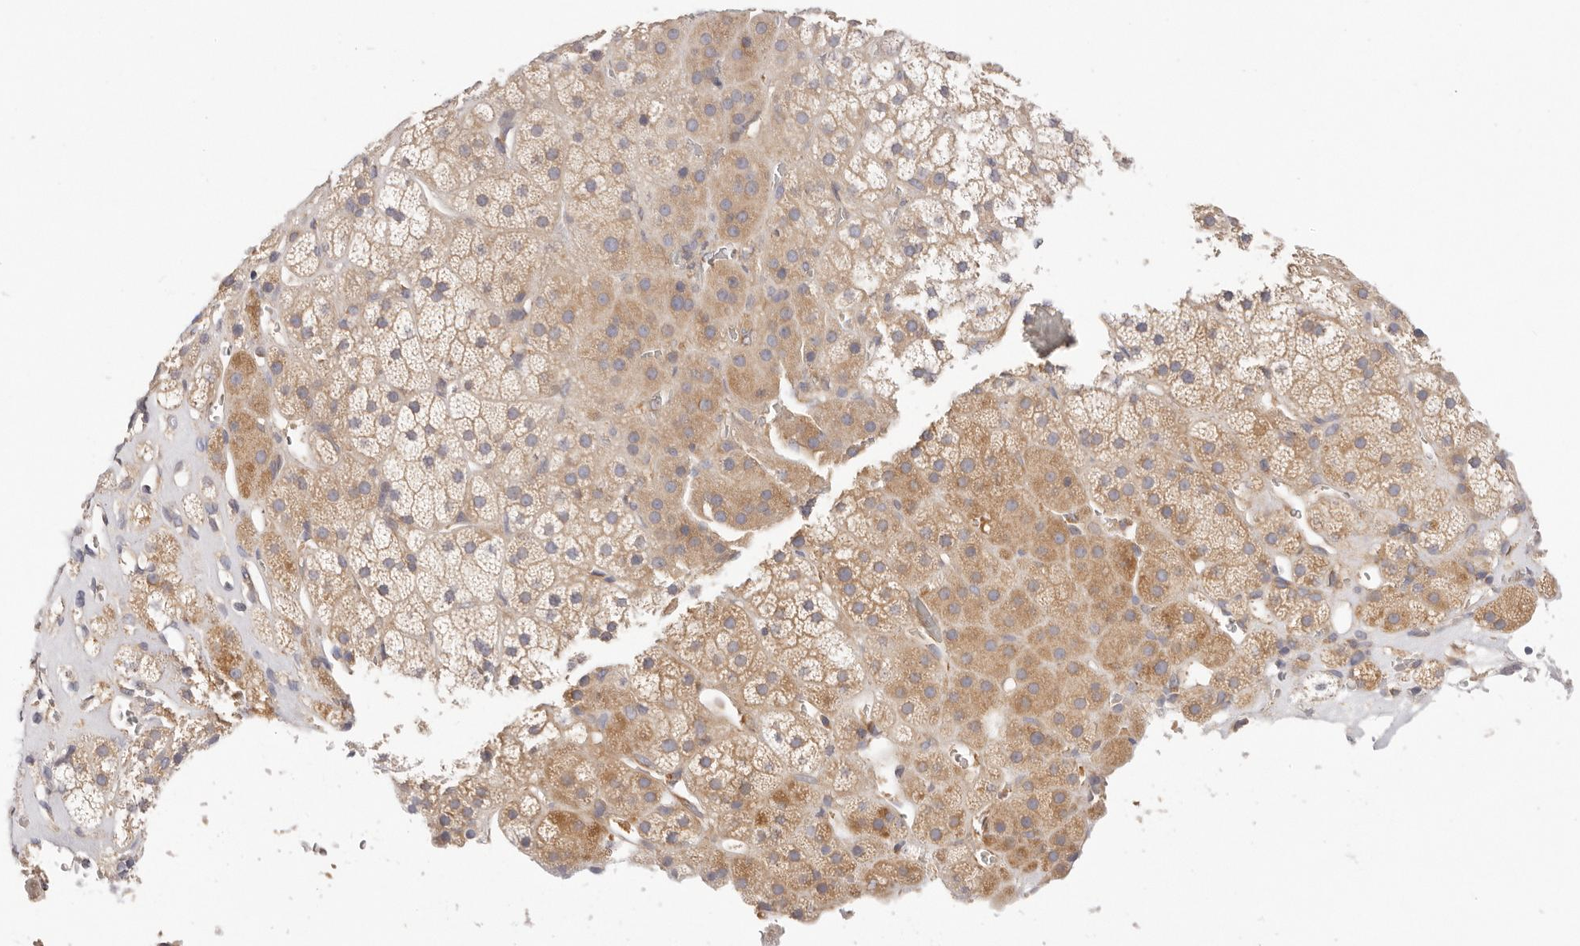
{"staining": {"intensity": "moderate", "quantity": "25%-75%", "location": "cytoplasmic/membranous"}, "tissue": "adrenal gland", "cell_type": "Glandular cells", "image_type": "normal", "snomed": [{"axis": "morphology", "description": "Normal tissue, NOS"}, {"axis": "topography", "description": "Adrenal gland"}], "caption": "Immunohistochemical staining of benign adrenal gland reveals moderate cytoplasmic/membranous protein positivity in approximately 25%-75% of glandular cells.", "gene": "KCMF1", "patient": {"sex": "male", "age": 57}}